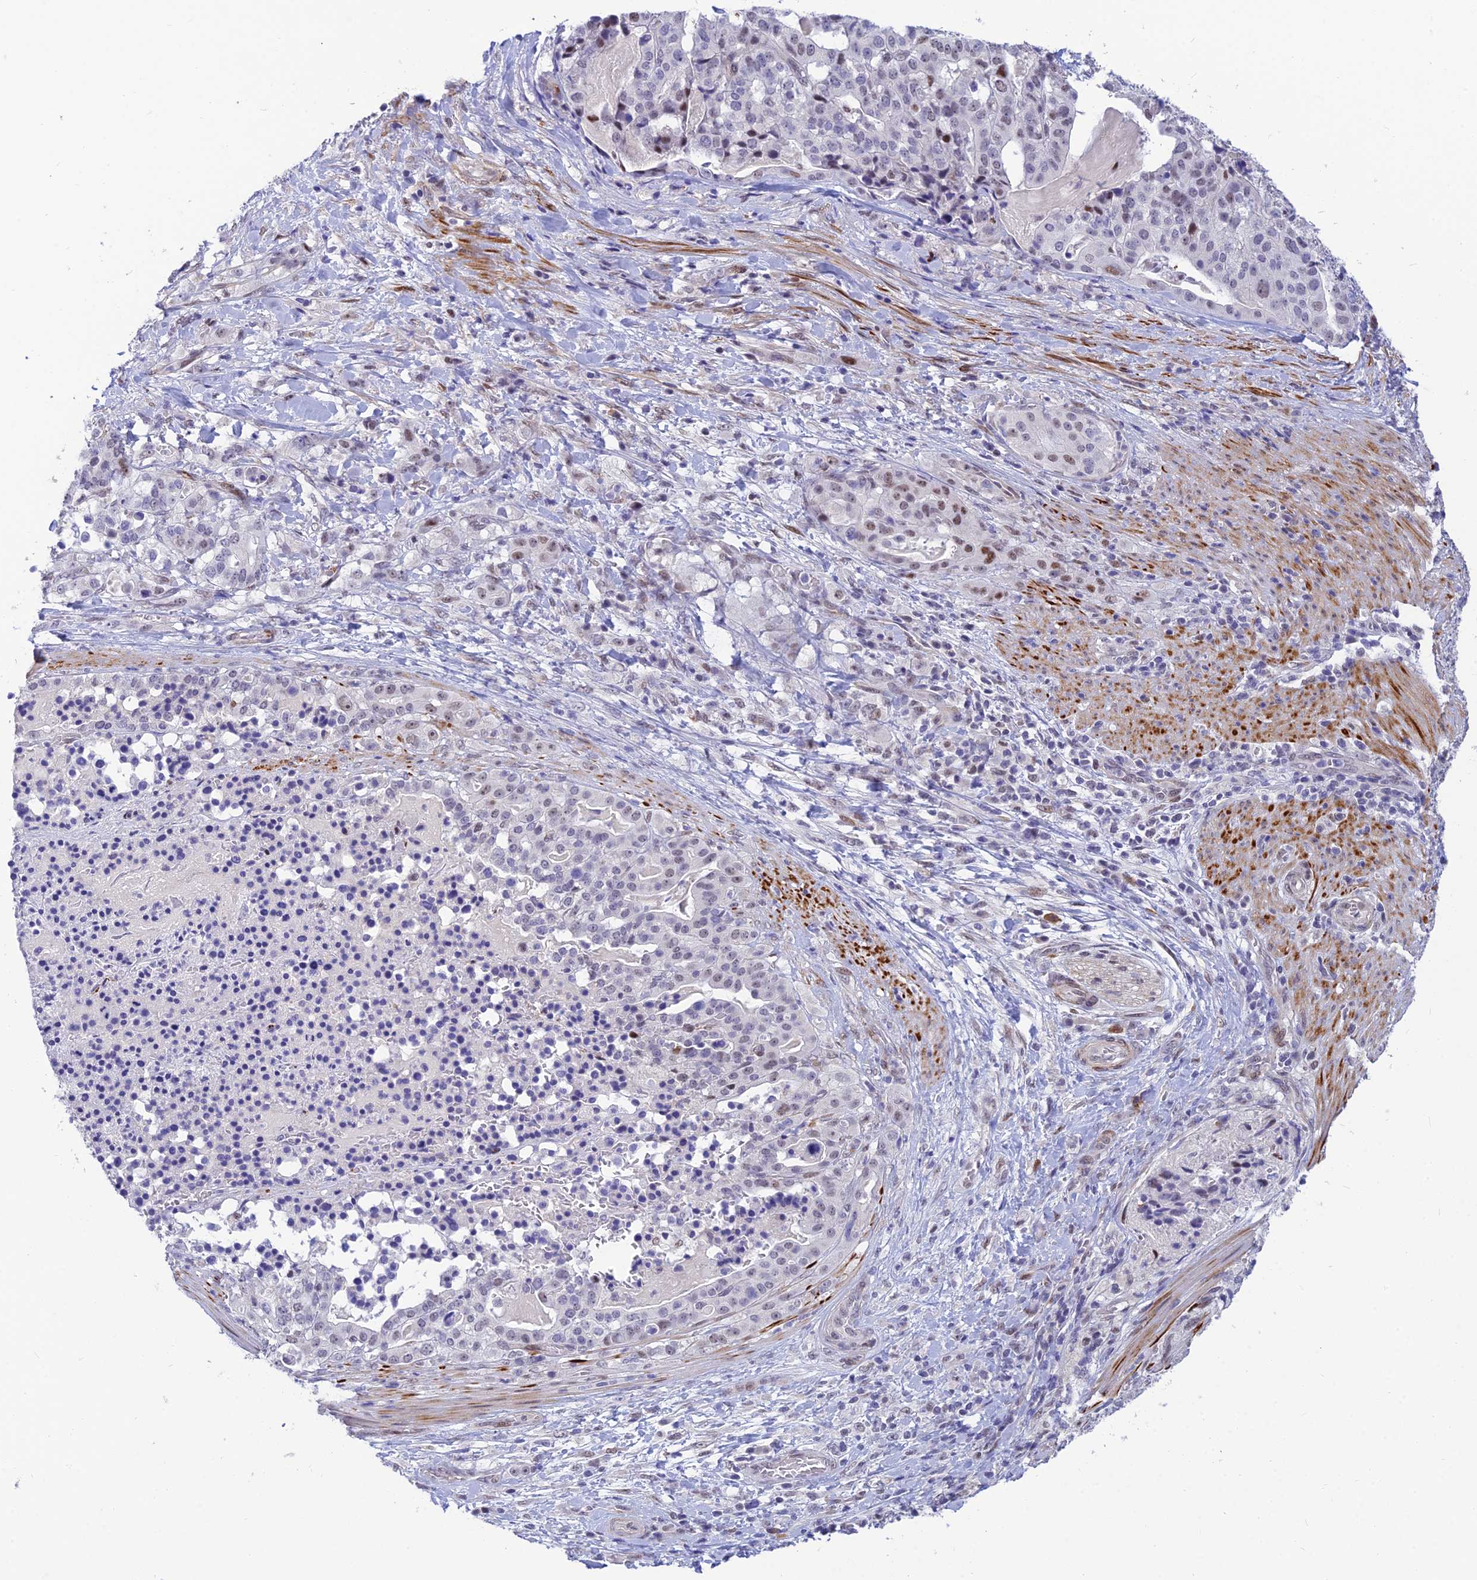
{"staining": {"intensity": "moderate", "quantity": "<25%", "location": "nuclear"}, "tissue": "stomach cancer", "cell_type": "Tumor cells", "image_type": "cancer", "snomed": [{"axis": "morphology", "description": "Adenocarcinoma, NOS"}, {"axis": "topography", "description": "Stomach"}], "caption": "A brown stain shows moderate nuclear positivity of a protein in human stomach cancer tumor cells. (Brightfield microscopy of DAB IHC at high magnification).", "gene": "CLK4", "patient": {"sex": "male", "age": 48}}